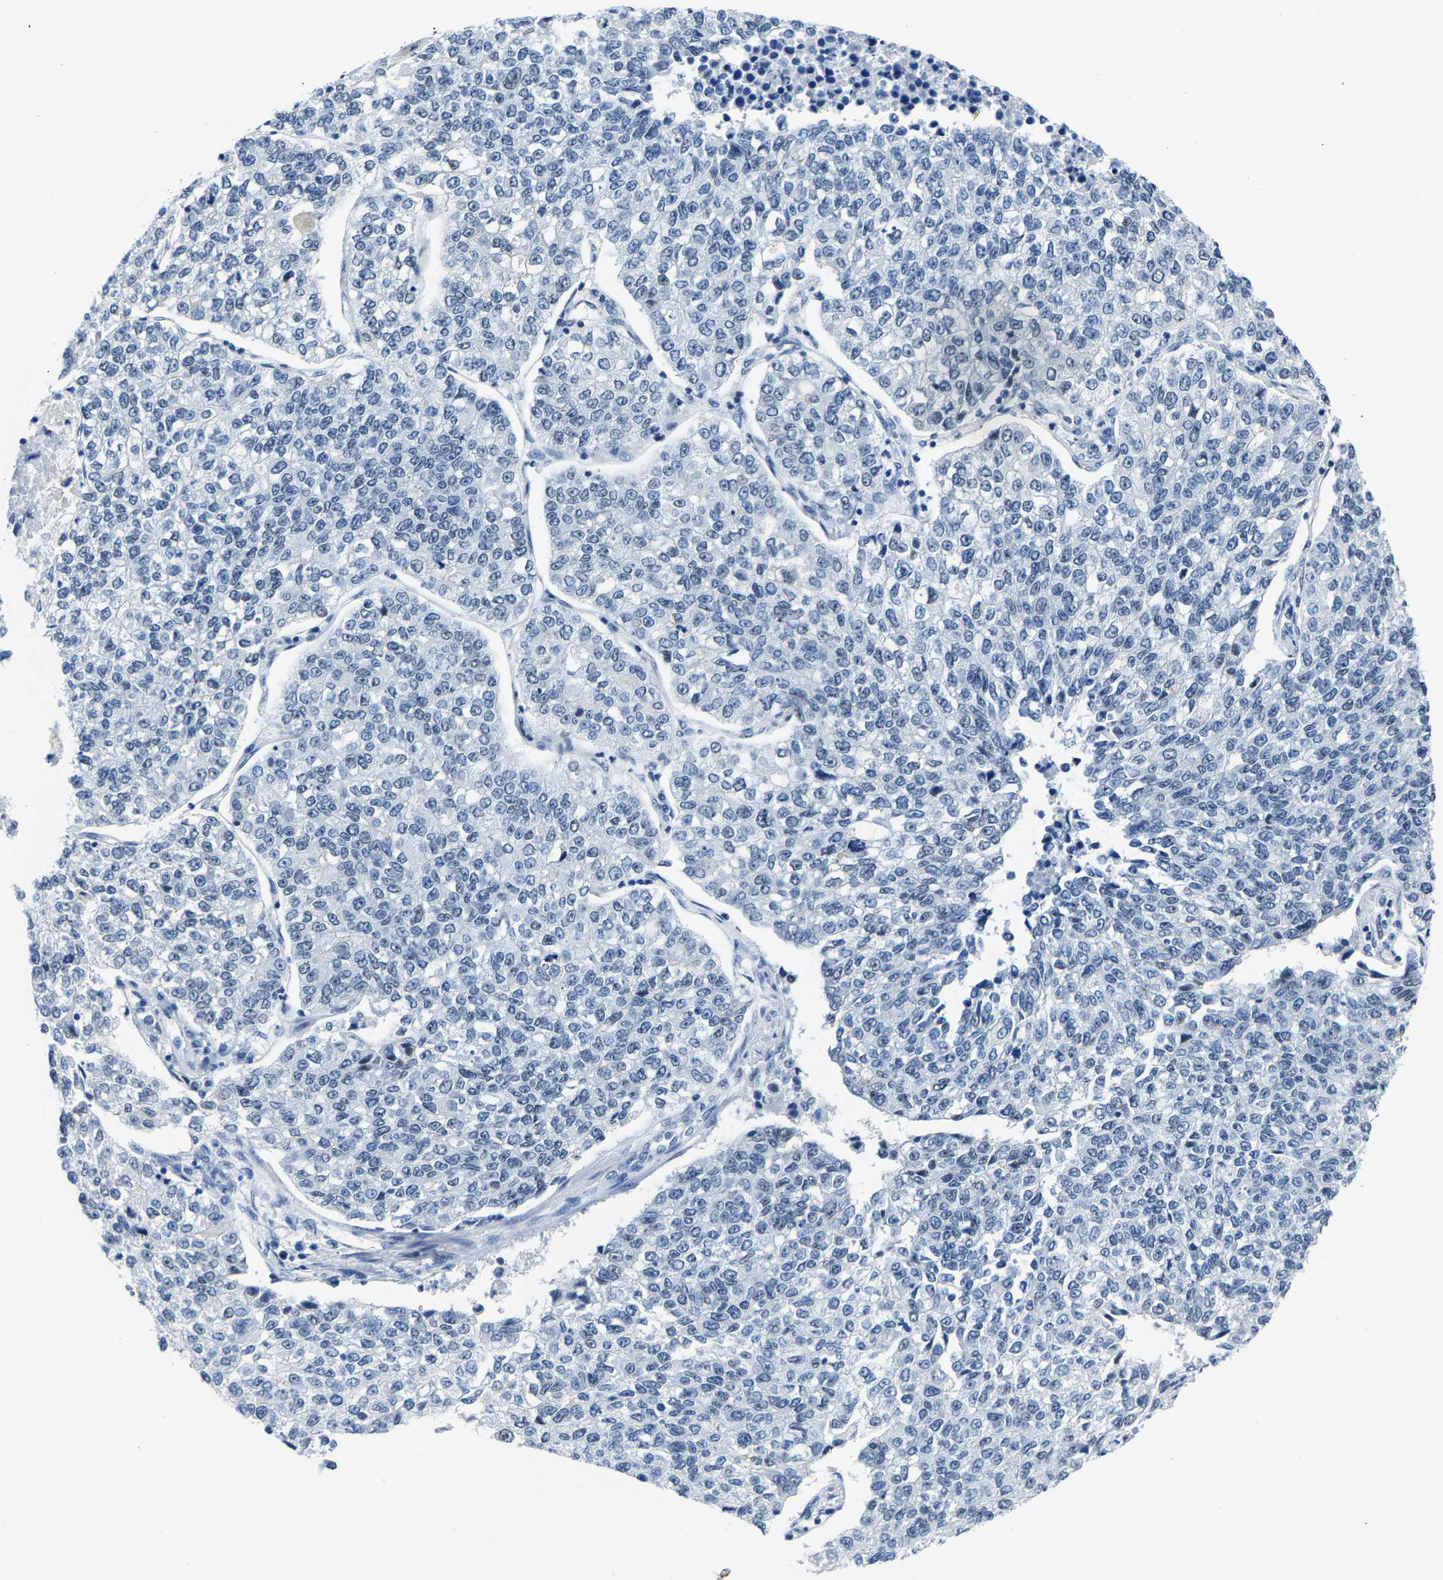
{"staining": {"intensity": "negative", "quantity": "none", "location": "none"}, "tissue": "lung cancer", "cell_type": "Tumor cells", "image_type": "cancer", "snomed": [{"axis": "morphology", "description": "Adenocarcinoma, NOS"}, {"axis": "topography", "description": "Lung"}], "caption": "Protein analysis of lung adenocarcinoma exhibits no significant staining in tumor cells.", "gene": "SSH3", "patient": {"sex": "male", "age": 49}}